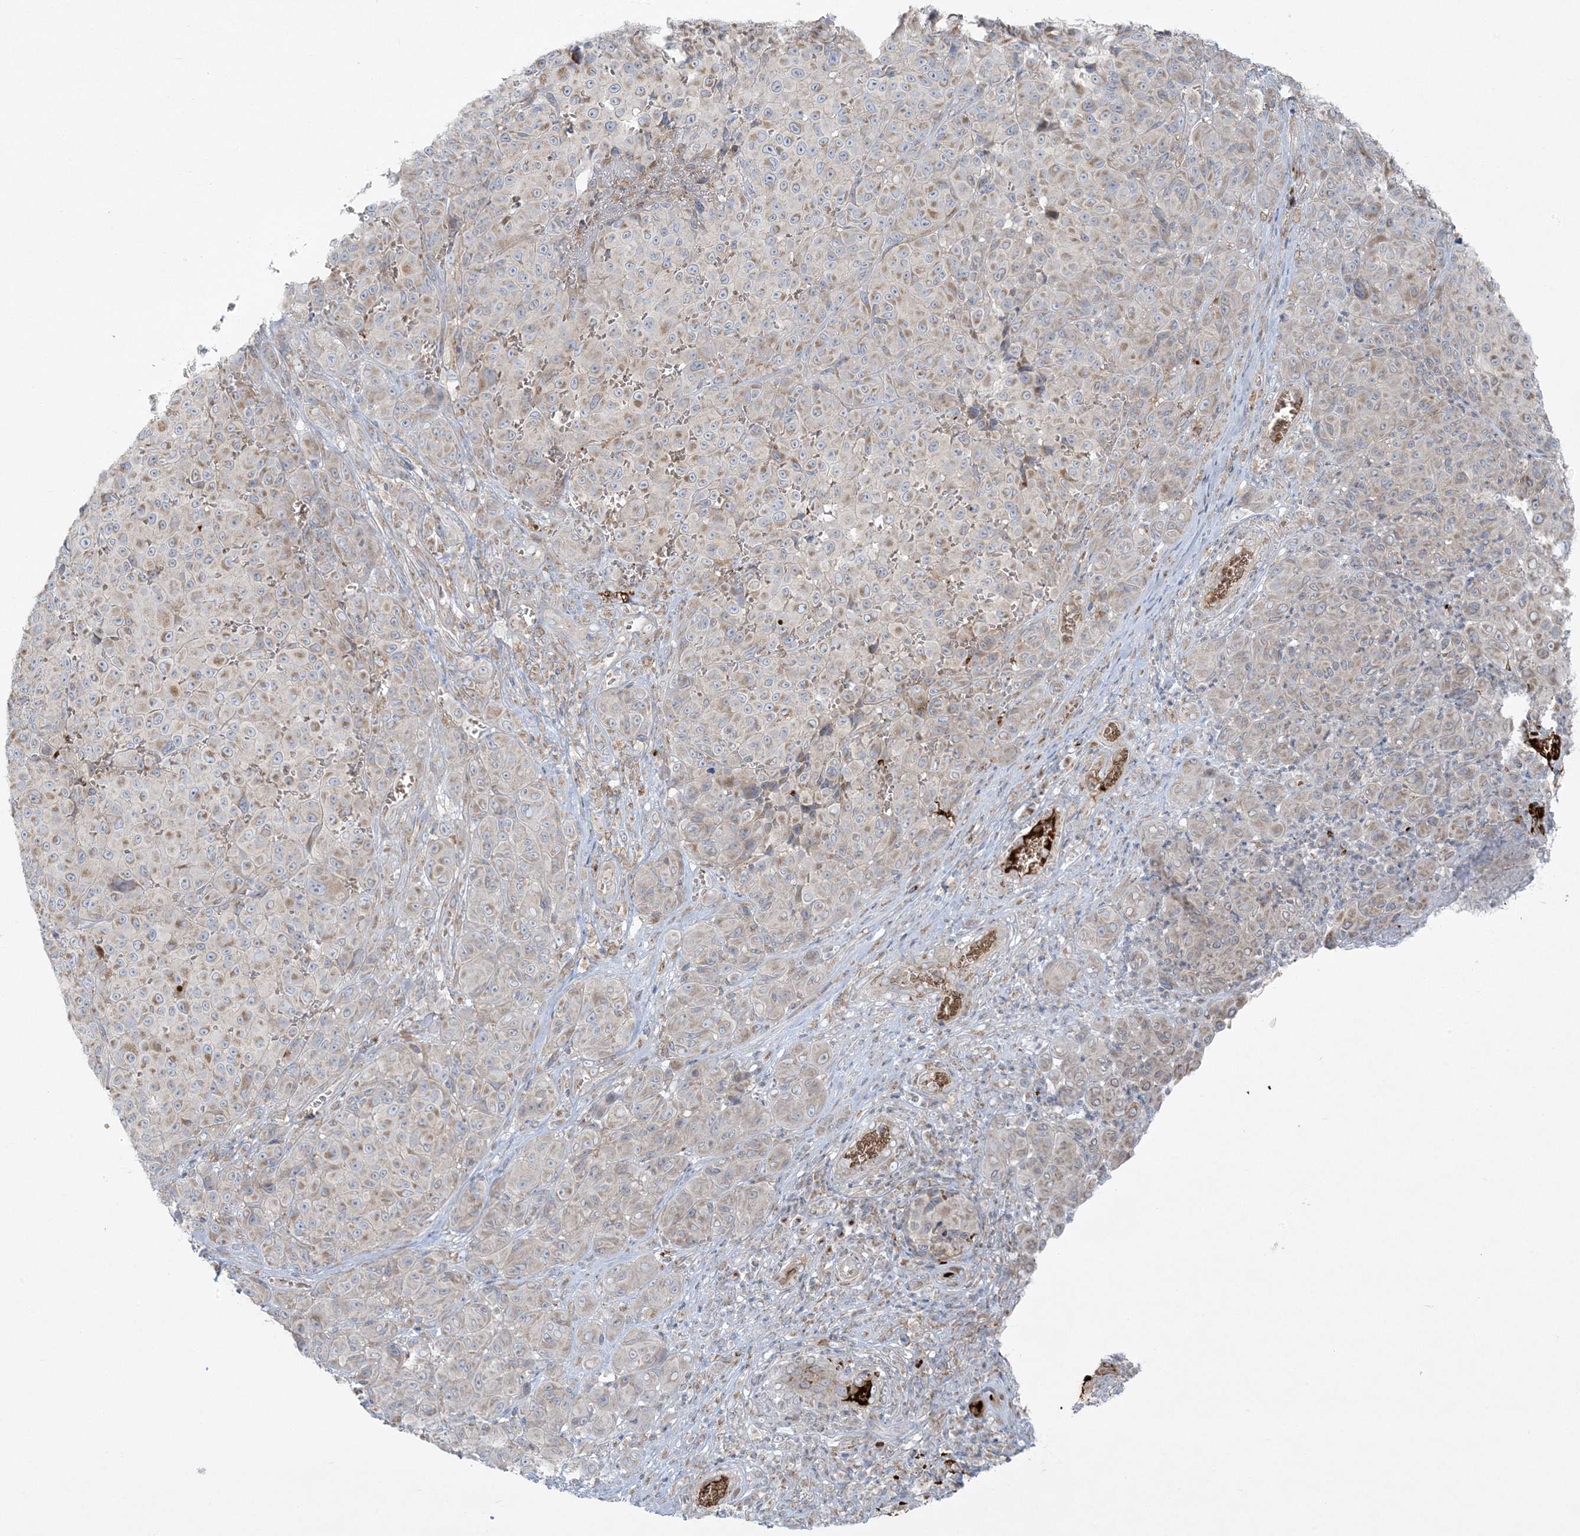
{"staining": {"intensity": "weak", "quantity": "25%-75%", "location": "cytoplasmic/membranous"}, "tissue": "melanoma", "cell_type": "Tumor cells", "image_type": "cancer", "snomed": [{"axis": "morphology", "description": "Malignant melanoma, NOS"}, {"axis": "topography", "description": "Skin"}], "caption": "The histopathology image demonstrates a brown stain indicating the presence of a protein in the cytoplasmic/membranous of tumor cells in melanoma.", "gene": "PIK3R4", "patient": {"sex": "male", "age": 73}}